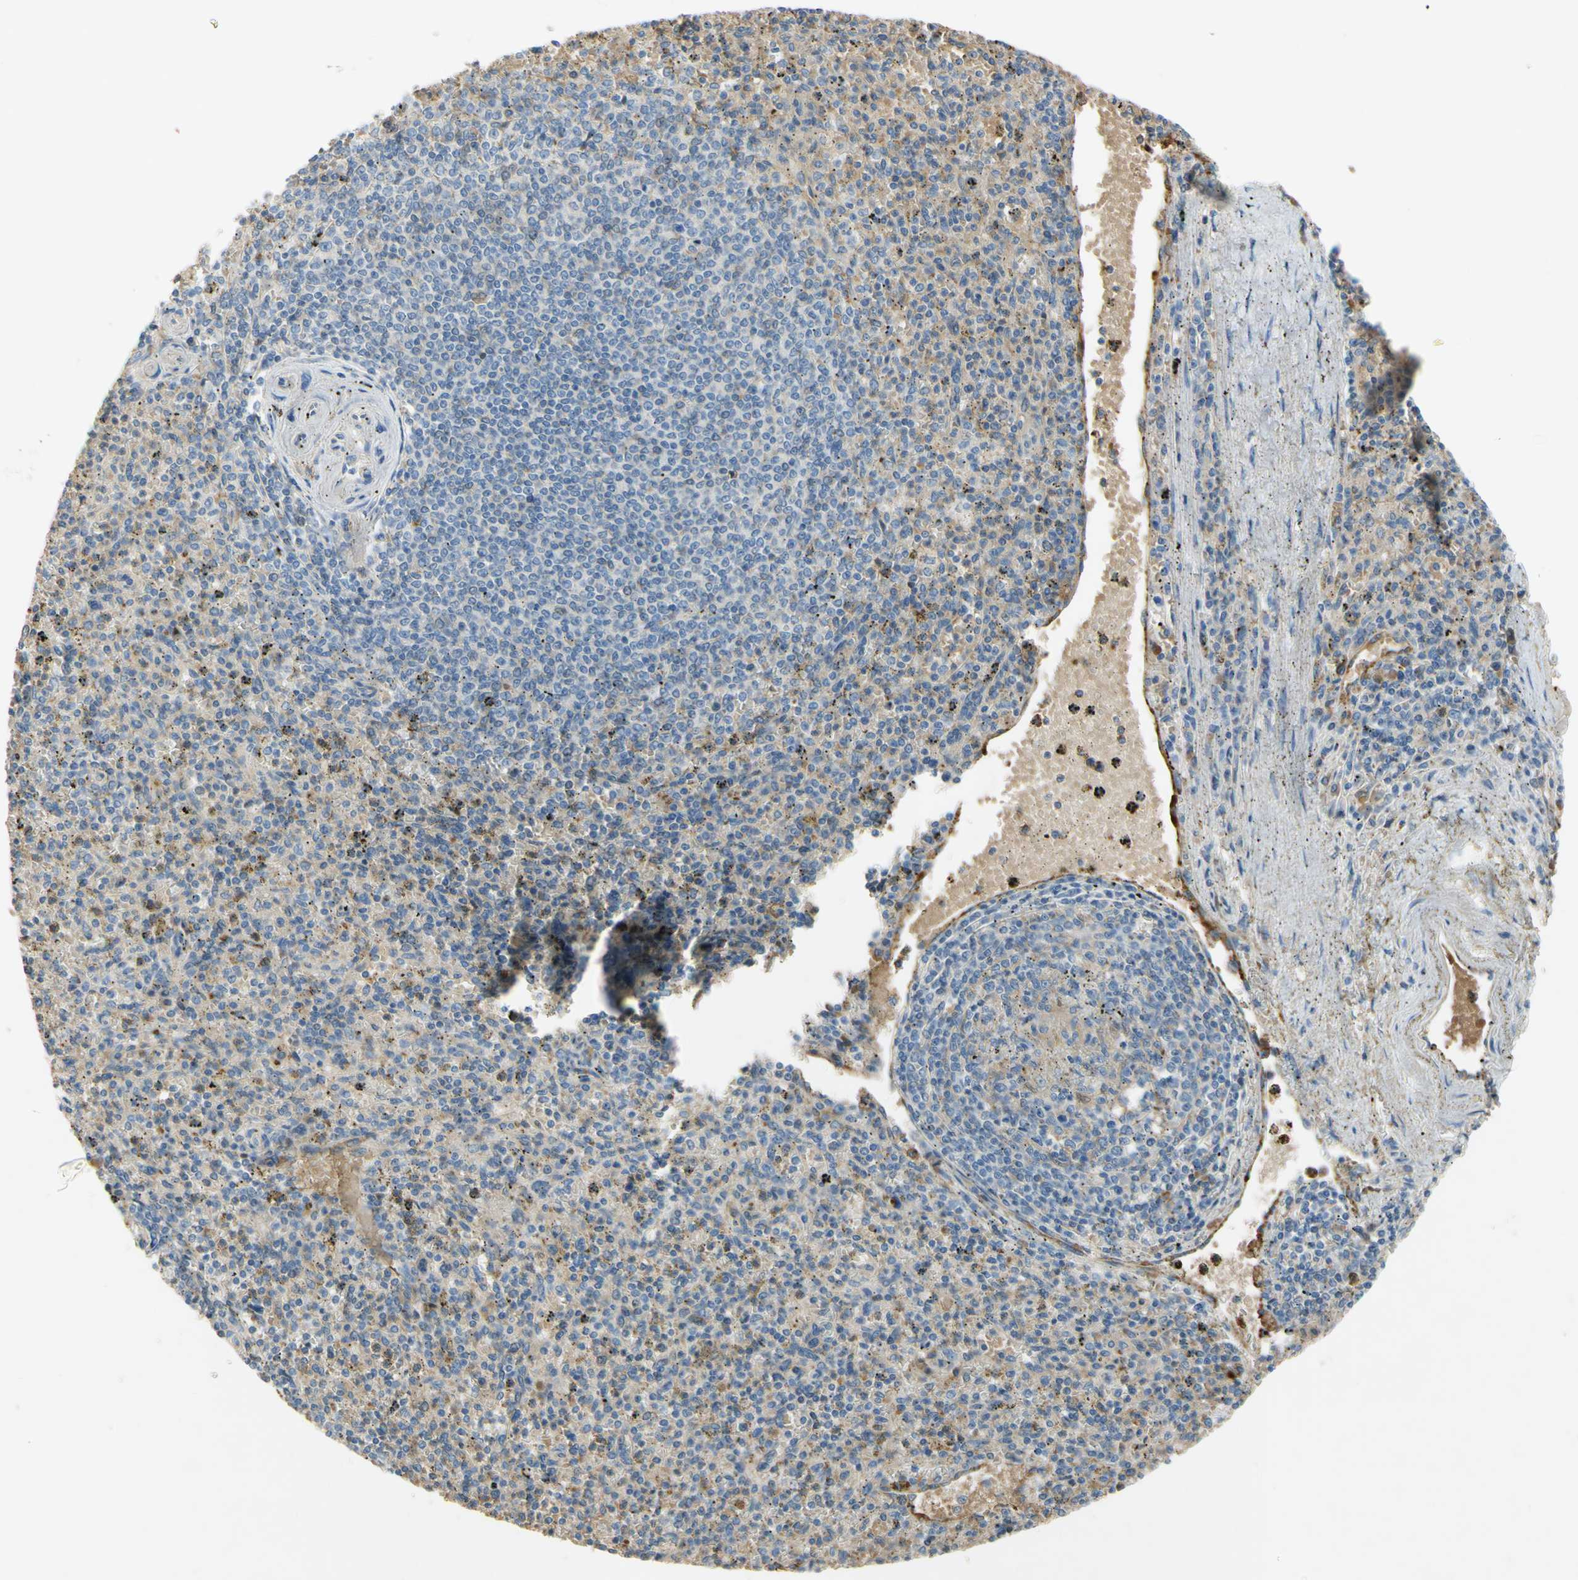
{"staining": {"intensity": "weak", "quantity": ">75%", "location": "cytoplasmic/membranous"}, "tissue": "spleen", "cell_type": "Cells in red pulp", "image_type": "normal", "snomed": [{"axis": "morphology", "description": "Normal tissue, NOS"}, {"axis": "topography", "description": "Spleen"}], "caption": "Immunohistochemistry of normal spleen shows low levels of weak cytoplasmic/membranous positivity in about >75% of cells in red pulp. The protein of interest is shown in brown color, while the nuclei are stained blue.", "gene": "TIMP2", "patient": {"sex": "male", "age": 72}}